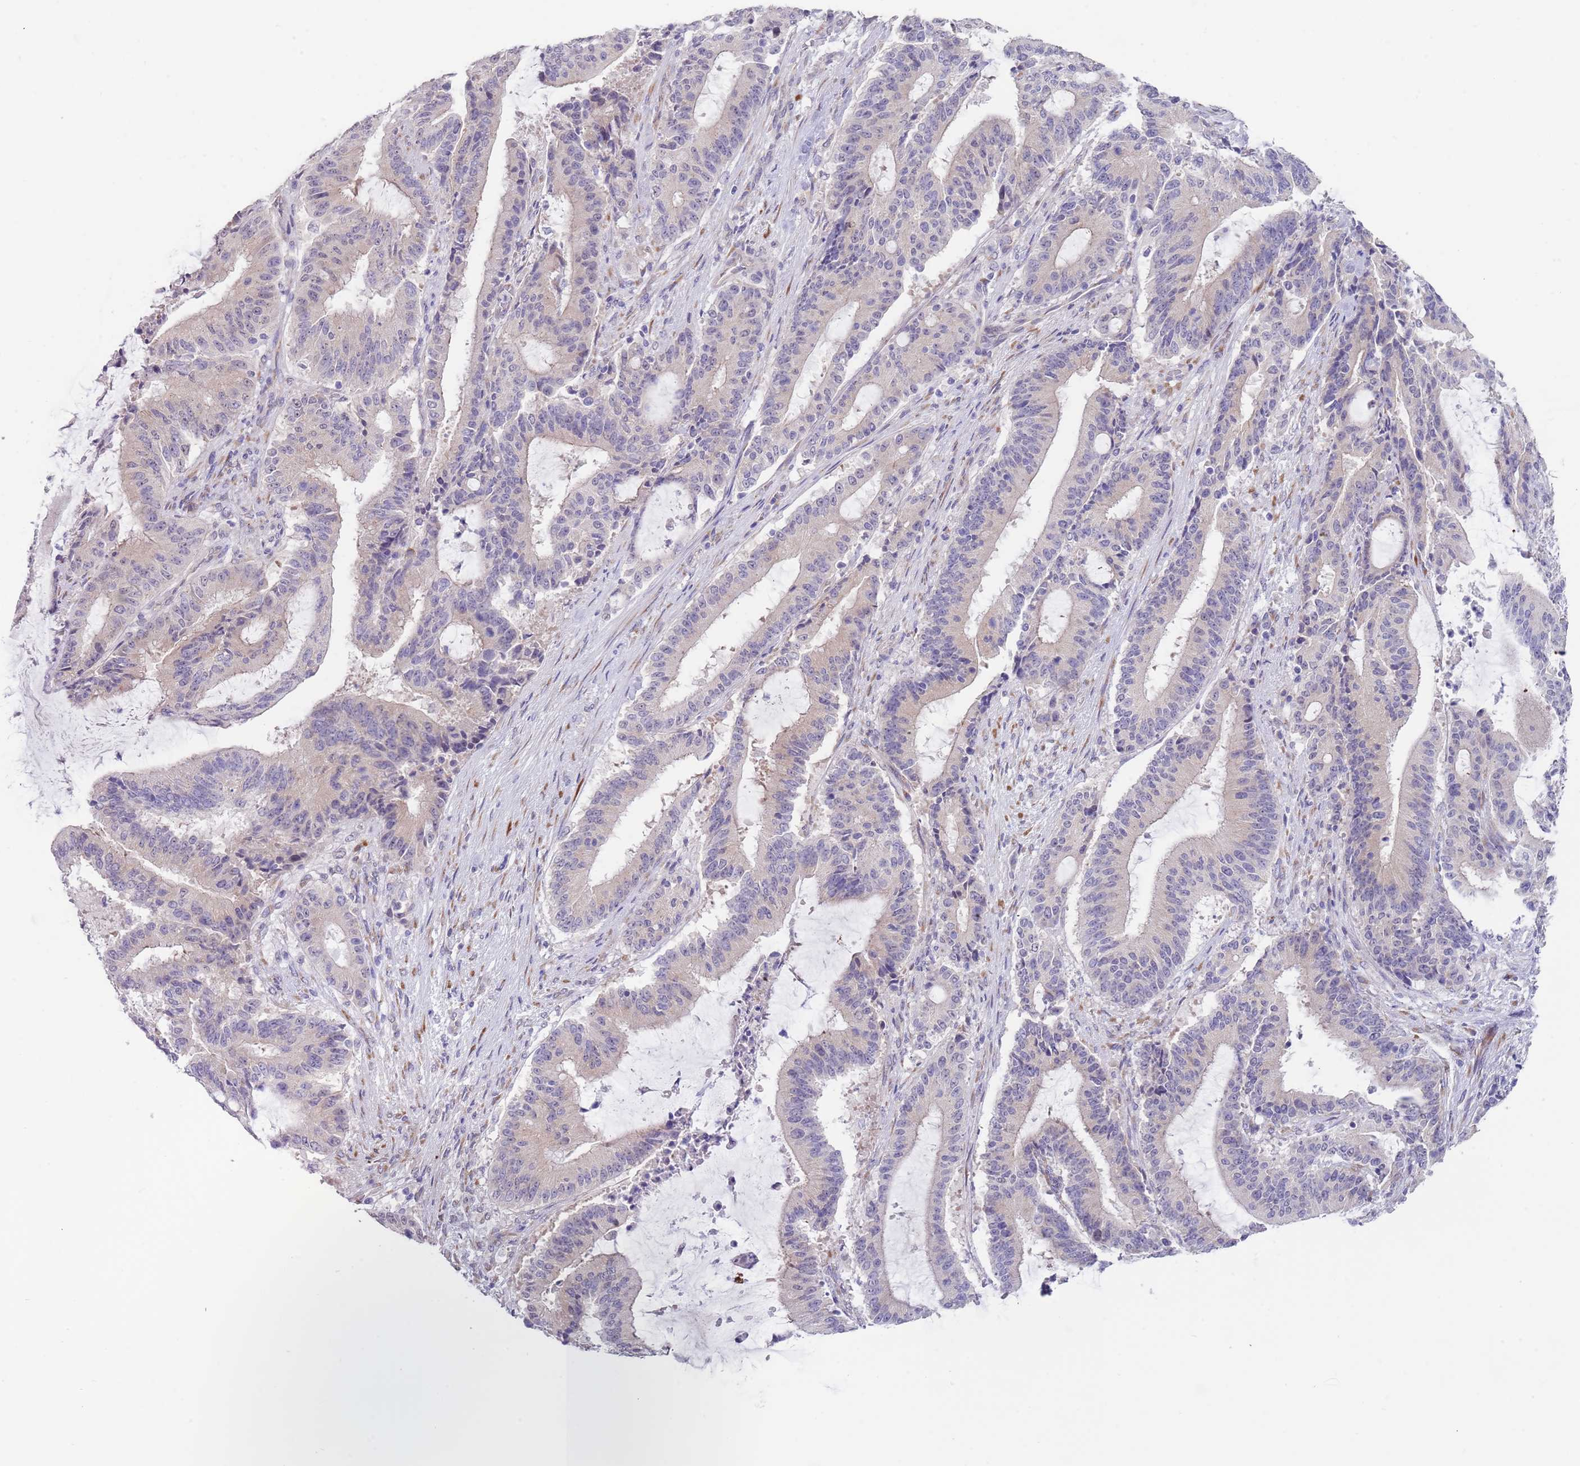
{"staining": {"intensity": "negative", "quantity": "none", "location": "none"}, "tissue": "liver cancer", "cell_type": "Tumor cells", "image_type": "cancer", "snomed": [{"axis": "morphology", "description": "Normal tissue, NOS"}, {"axis": "morphology", "description": "Cholangiocarcinoma"}, {"axis": "topography", "description": "Liver"}, {"axis": "topography", "description": "Peripheral nerve tissue"}], "caption": "Histopathology image shows no protein positivity in tumor cells of cholangiocarcinoma (liver) tissue.", "gene": "TNRC6C", "patient": {"sex": "female", "age": 73}}